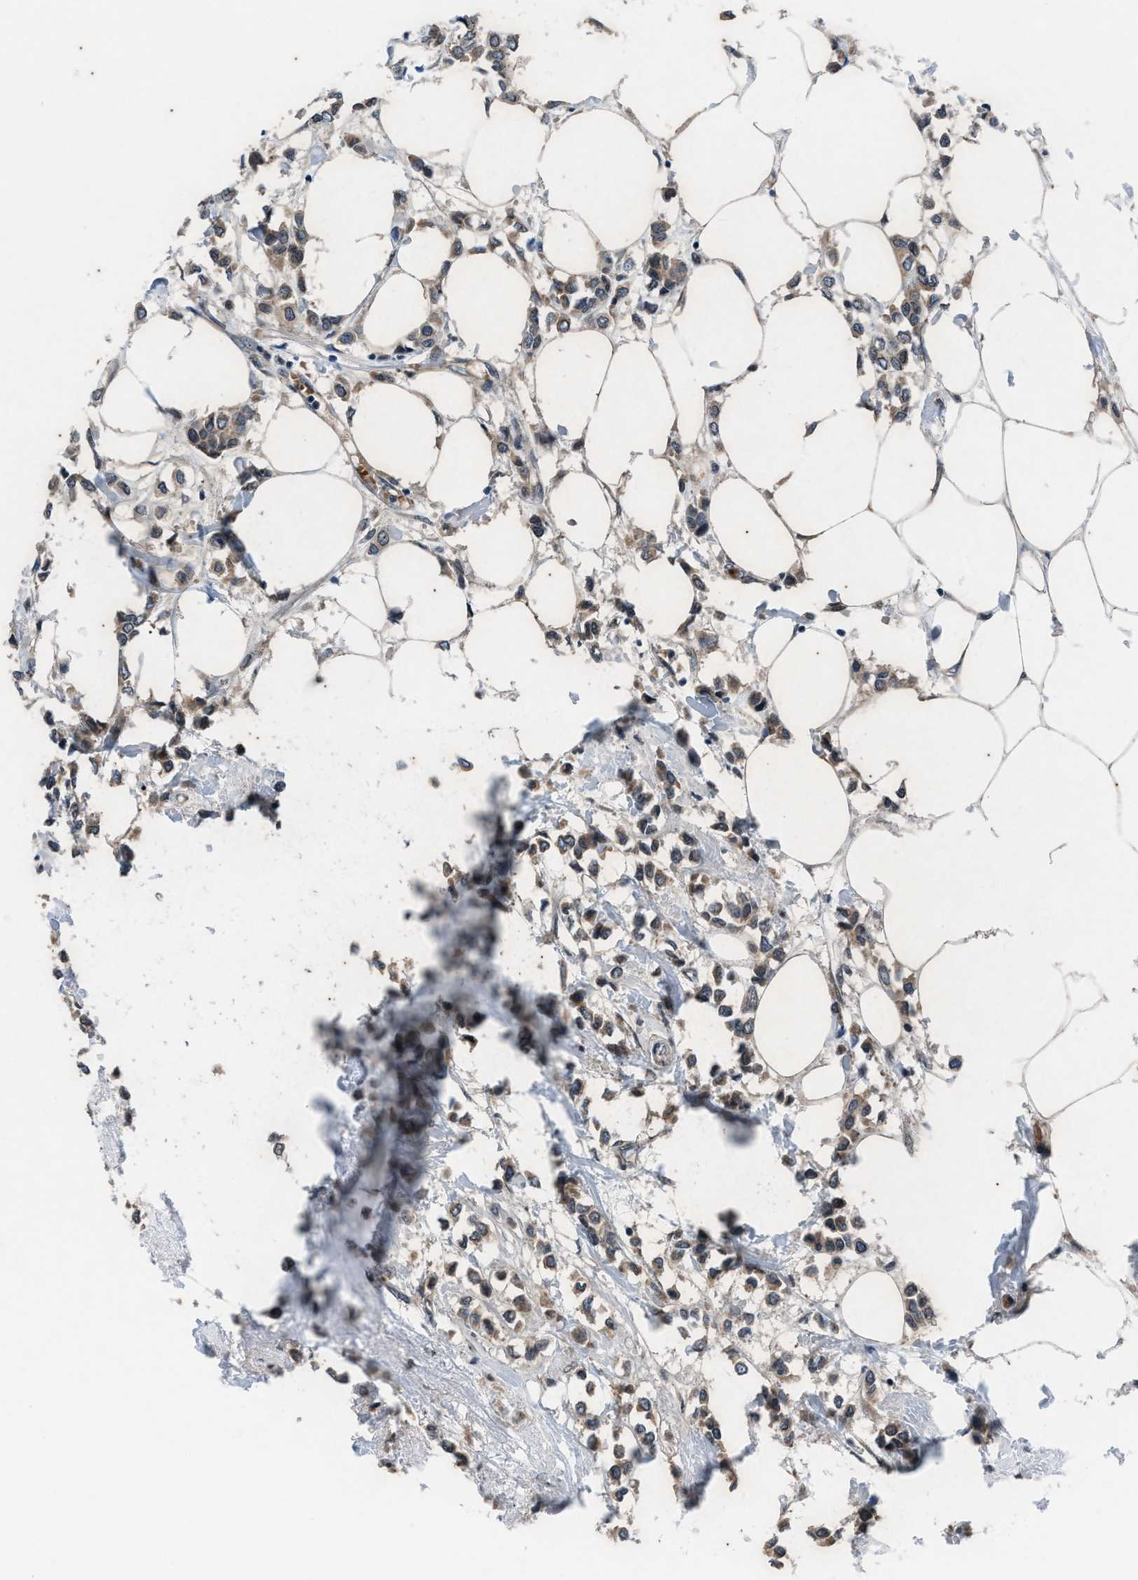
{"staining": {"intensity": "moderate", "quantity": ">75%", "location": "cytoplasmic/membranous"}, "tissue": "breast cancer", "cell_type": "Tumor cells", "image_type": "cancer", "snomed": [{"axis": "morphology", "description": "Lobular carcinoma"}, {"axis": "topography", "description": "Breast"}], "caption": "DAB (3,3'-diaminobenzidine) immunohistochemical staining of human breast lobular carcinoma displays moderate cytoplasmic/membranous protein staining in about >75% of tumor cells. The protein of interest is stained brown, and the nuclei are stained in blue (DAB IHC with brightfield microscopy, high magnification).", "gene": "KIF24", "patient": {"sex": "female", "age": 51}}